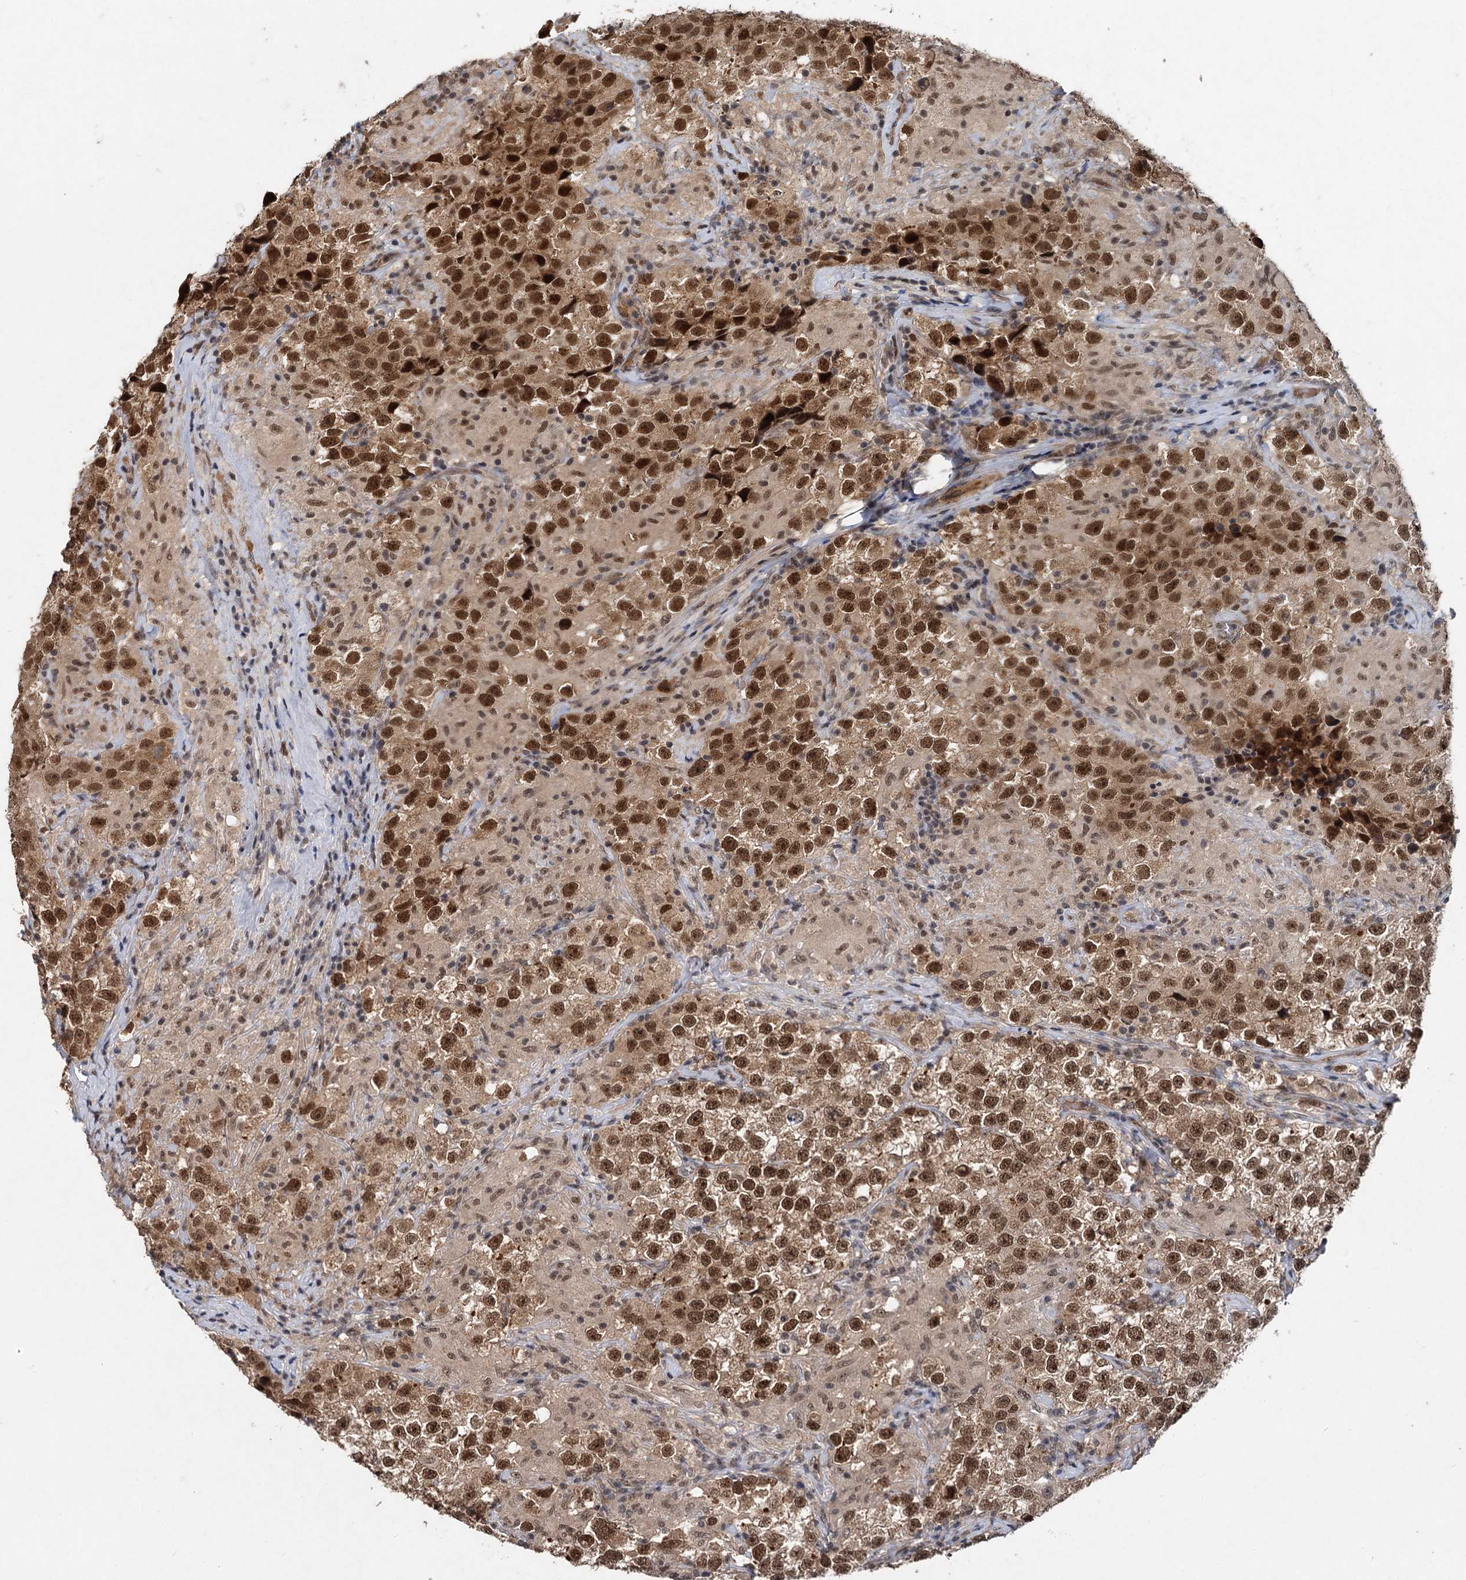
{"staining": {"intensity": "strong", "quantity": ">75%", "location": "nuclear"}, "tissue": "testis cancer", "cell_type": "Tumor cells", "image_type": "cancer", "snomed": [{"axis": "morphology", "description": "Seminoma, NOS"}, {"axis": "topography", "description": "Testis"}], "caption": "Testis cancer (seminoma) tissue displays strong nuclear positivity in about >75% of tumor cells, visualized by immunohistochemistry.", "gene": "RITA1", "patient": {"sex": "male", "age": 46}}